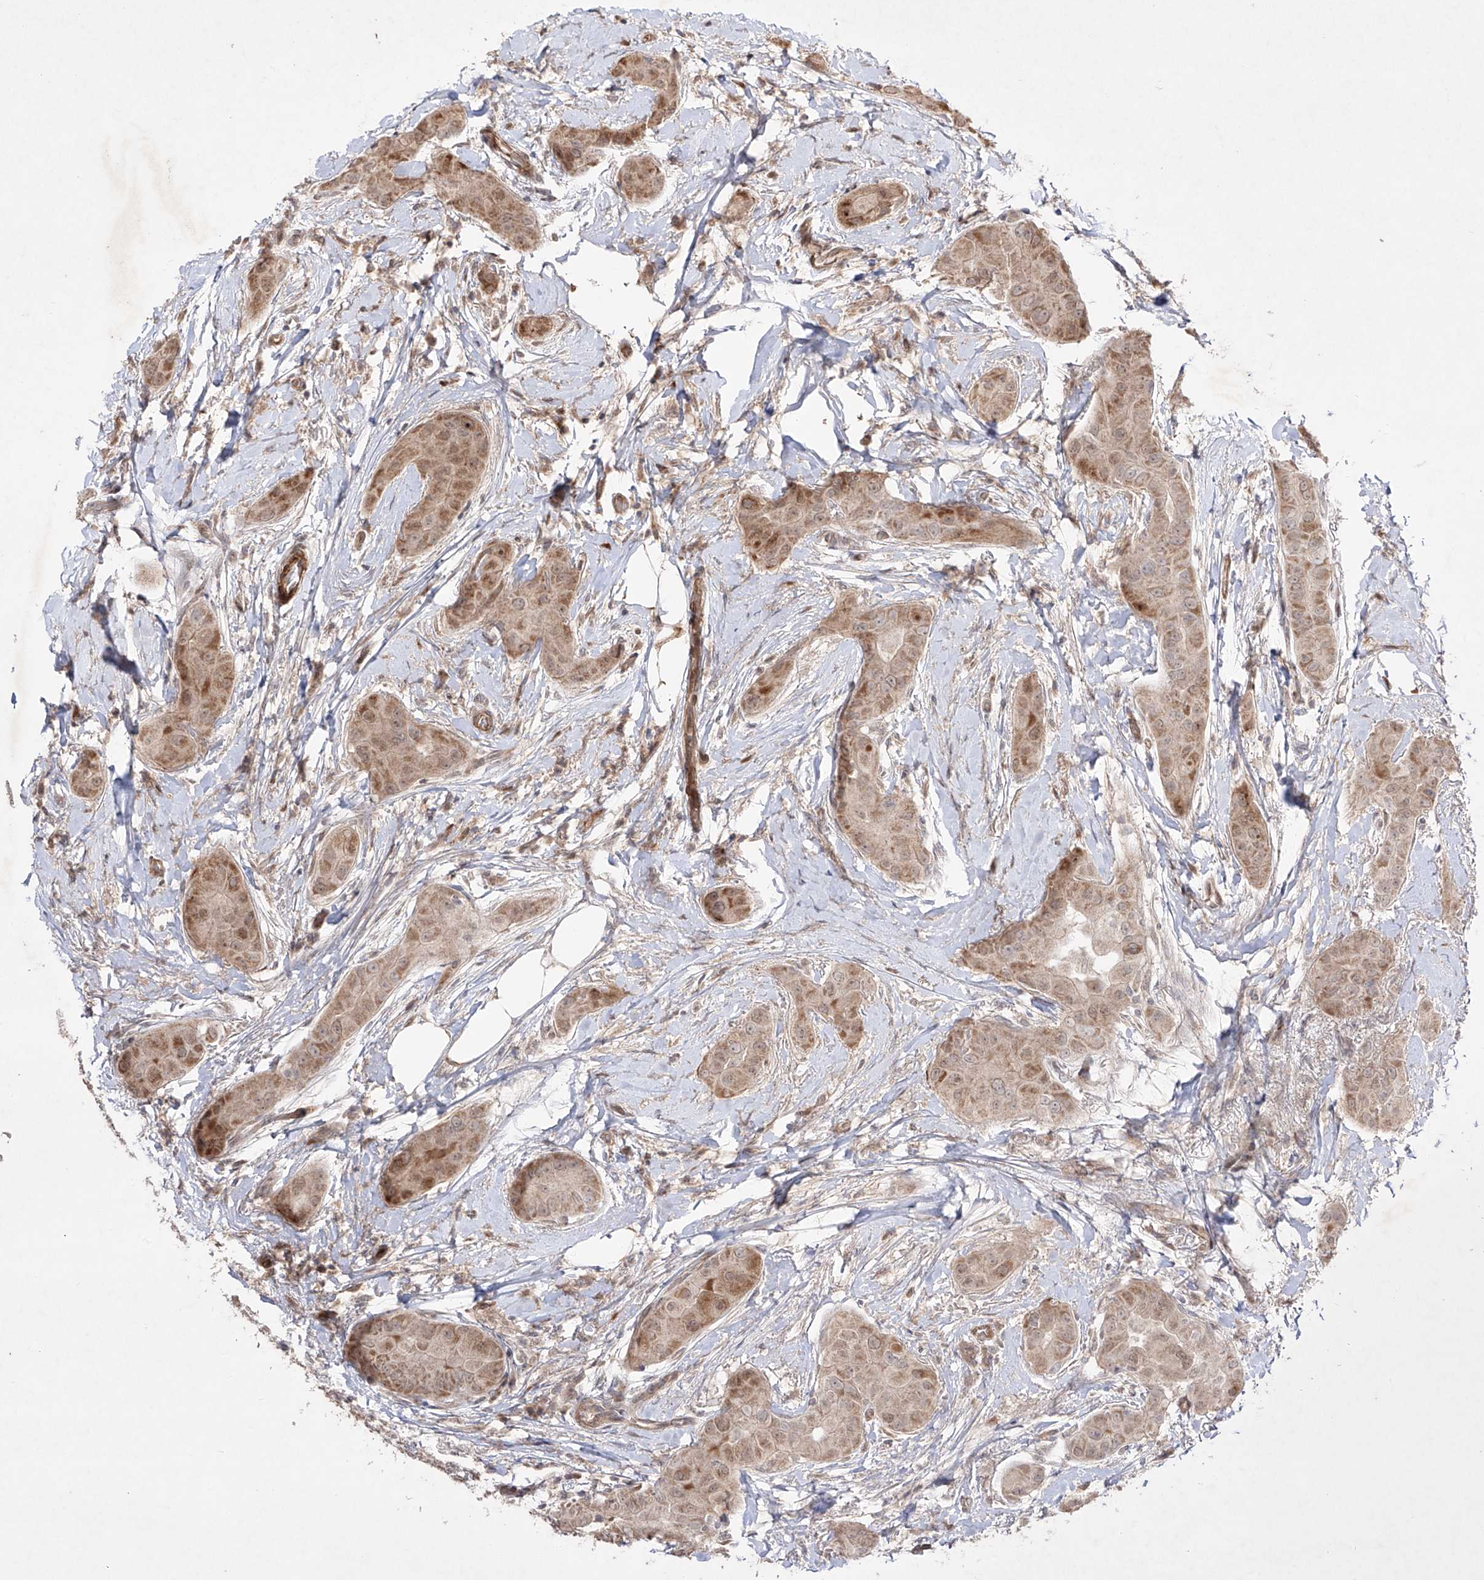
{"staining": {"intensity": "moderate", "quantity": ">75%", "location": "cytoplasmic/membranous"}, "tissue": "thyroid cancer", "cell_type": "Tumor cells", "image_type": "cancer", "snomed": [{"axis": "morphology", "description": "Papillary adenocarcinoma, NOS"}, {"axis": "topography", "description": "Thyroid gland"}], "caption": "Tumor cells reveal medium levels of moderate cytoplasmic/membranous staining in about >75% of cells in human papillary adenocarcinoma (thyroid).", "gene": "KDM1B", "patient": {"sex": "male", "age": 33}}